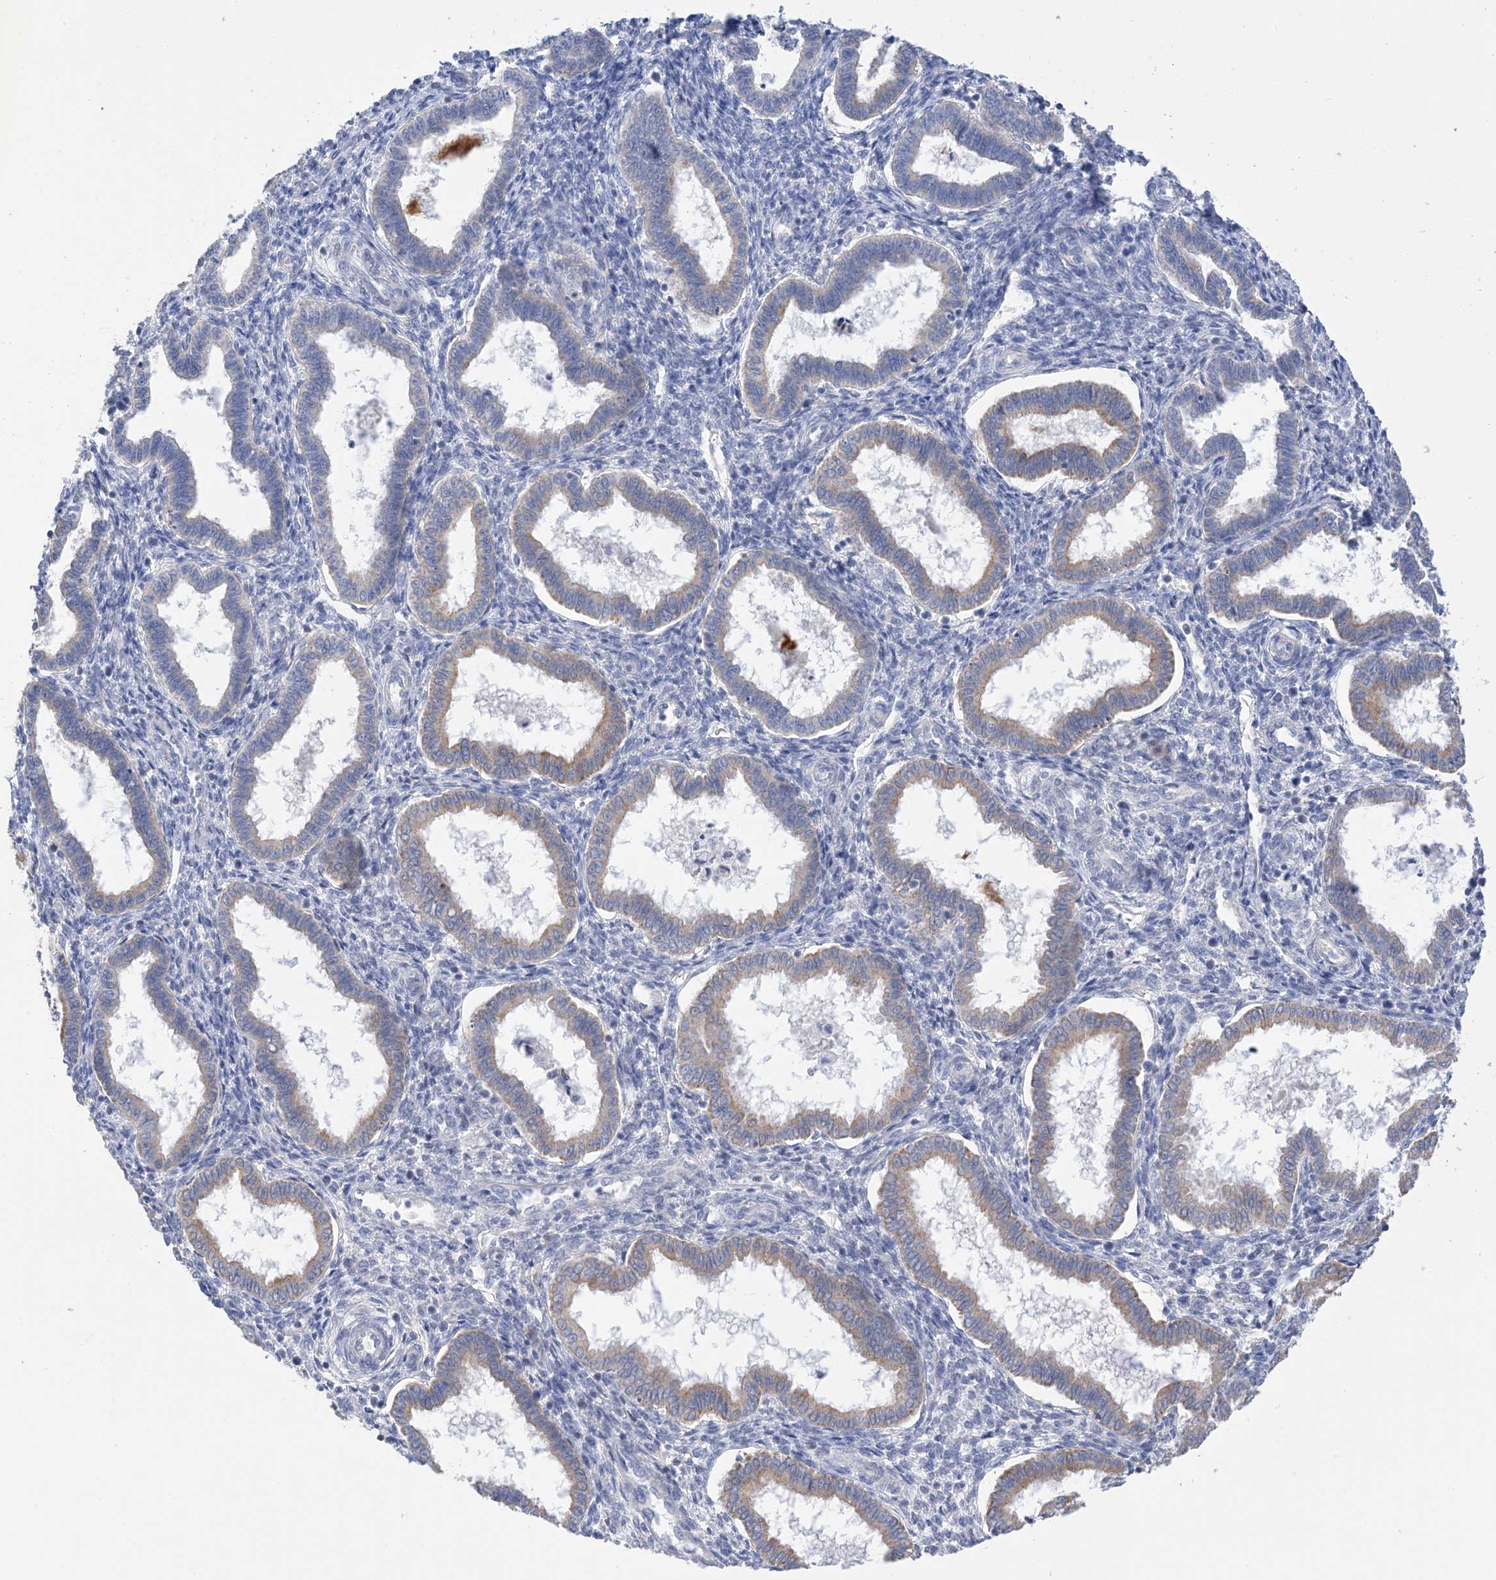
{"staining": {"intensity": "negative", "quantity": "none", "location": "none"}, "tissue": "endometrium", "cell_type": "Cells in endometrial stroma", "image_type": "normal", "snomed": [{"axis": "morphology", "description": "Normal tissue, NOS"}, {"axis": "topography", "description": "Endometrium"}], "caption": "Cells in endometrial stroma show no significant expression in normal endometrium. The staining is performed using DAB (3,3'-diaminobenzidine) brown chromogen with nuclei counter-stained in using hematoxylin.", "gene": "PLK4", "patient": {"sex": "female", "age": 24}}